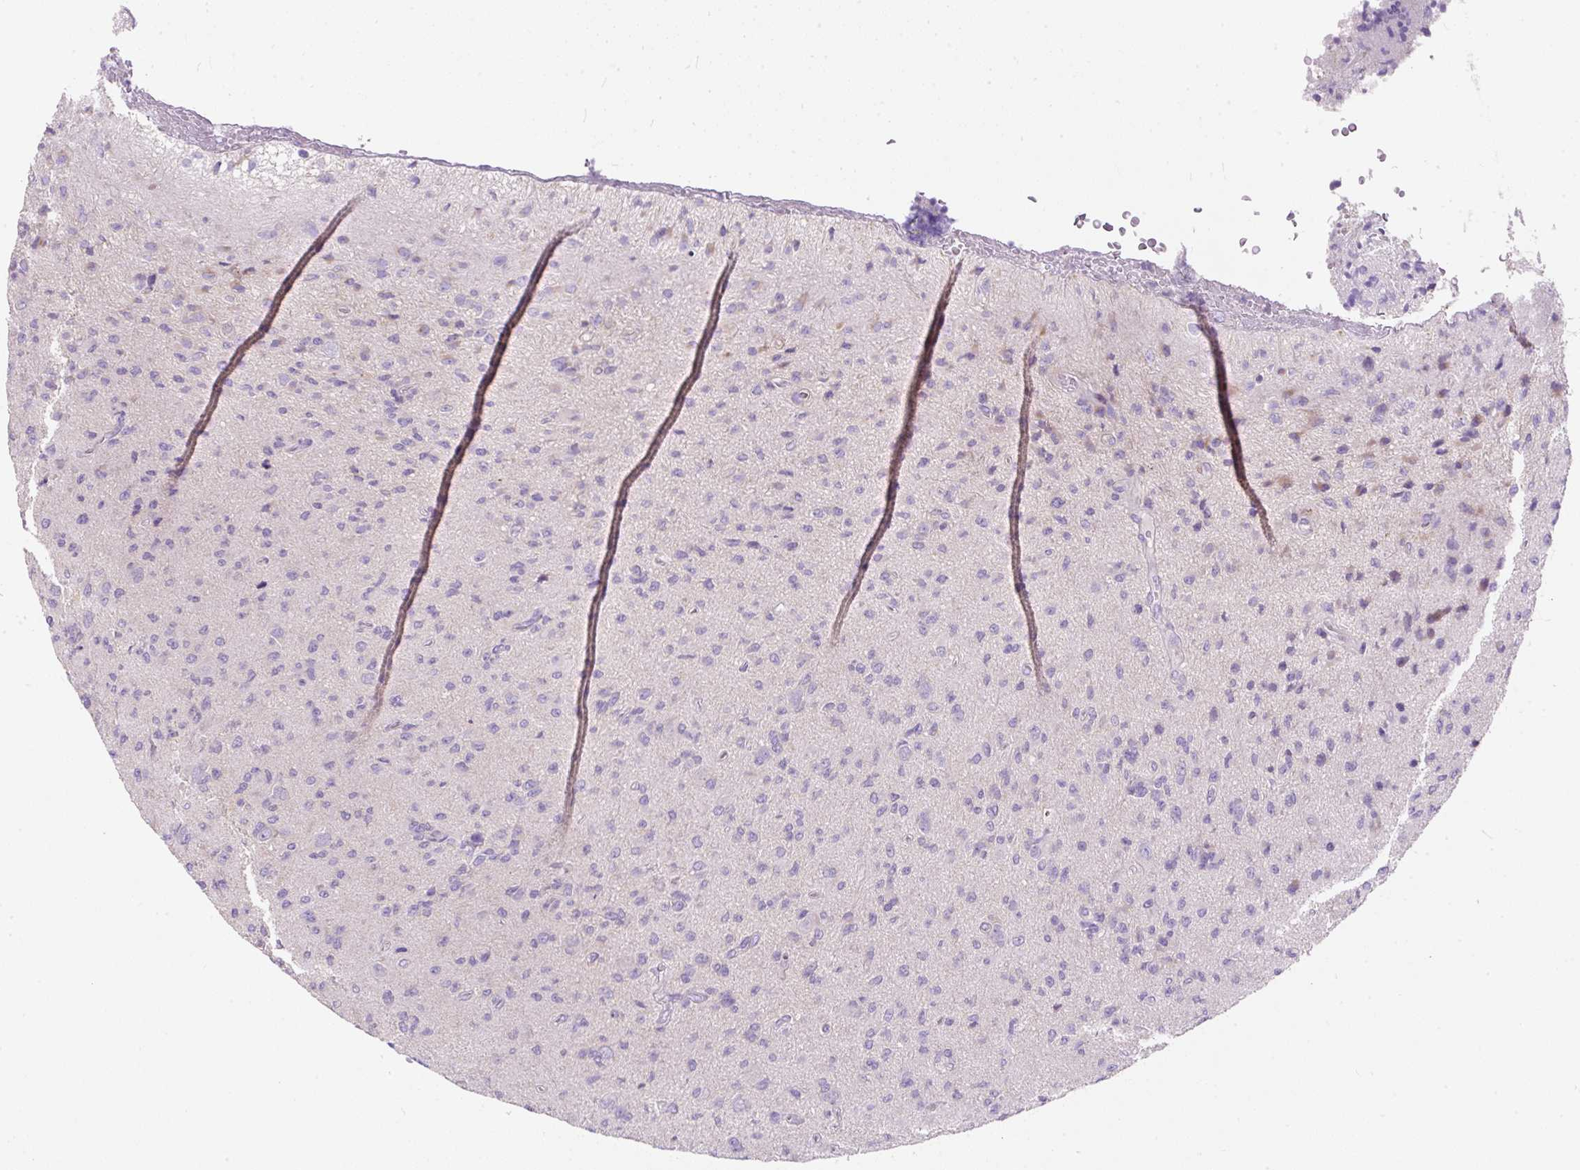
{"staining": {"intensity": "negative", "quantity": "none", "location": "none"}, "tissue": "glioma", "cell_type": "Tumor cells", "image_type": "cancer", "snomed": [{"axis": "morphology", "description": "Glioma, malignant, High grade"}, {"axis": "topography", "description": "Brain"}], "caption": "A photomicrograph of malignant high-grade glioma stained for a protein exhibits no brown staining in tumor cells.", "gene": "SUSD5", "patient": {"sex": "male", "age": 36}}